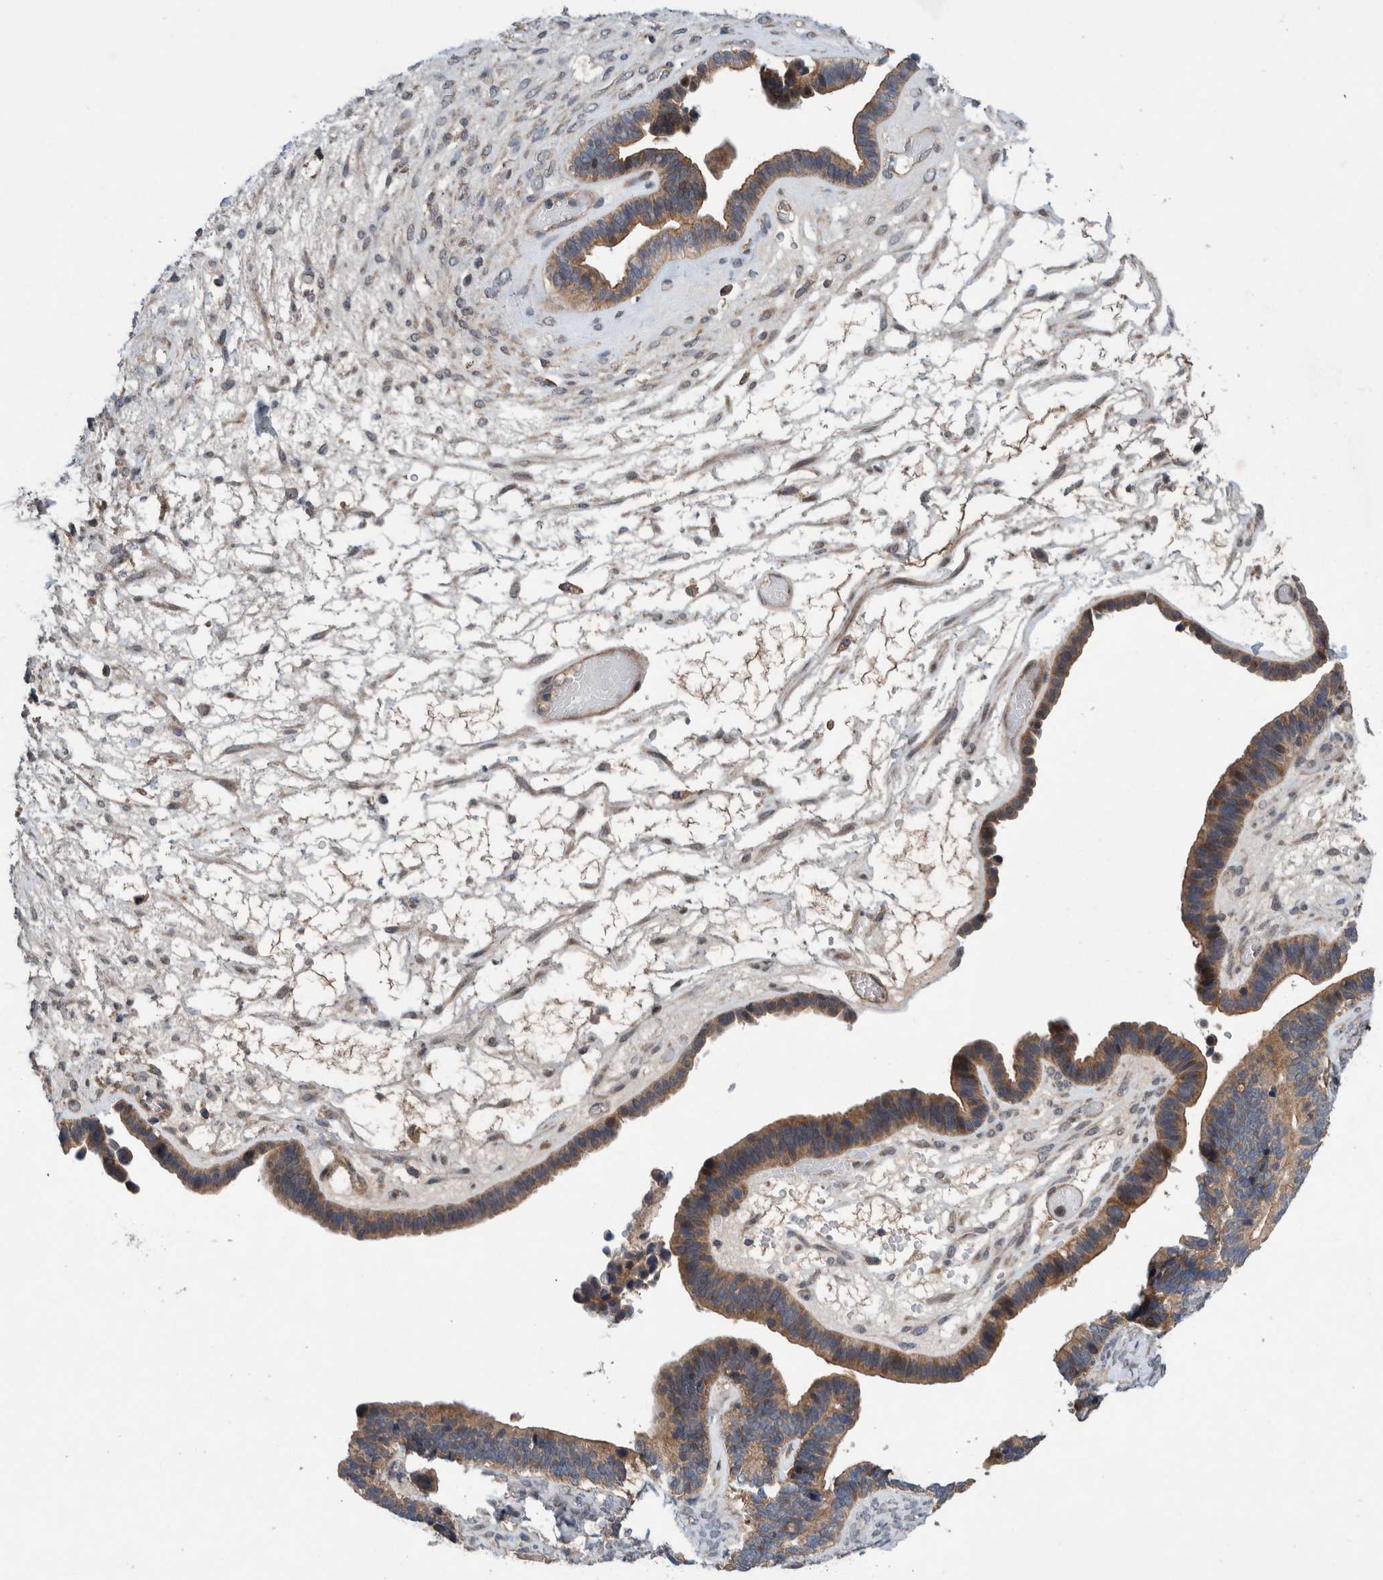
{"staining": {"intensity": "moderate", "quantity": ">75%", "location": "cytoplasmic/membranous"}, "tissue": "ovarian cancer", "cell_type": "Tumor cells", "image_type": "cancer", "snomed": [{"axis": "morphology", "description": "Cystadenocarcinoma, serous, NOS"}, {"axis": "topography", "description": "Ovary"}], "caption": "Immunohistochemistry (IHC) (DAB (3,3'-diaminobenzidine)) staining of ovarian cancer (serous cystadenocarcinoma) shows moderate cytoplasmic/membranous protein staining in approximately >75% of tumor cells.", "gene": "PIK3R6", "patient": {"sex": "female", "age": 56}}